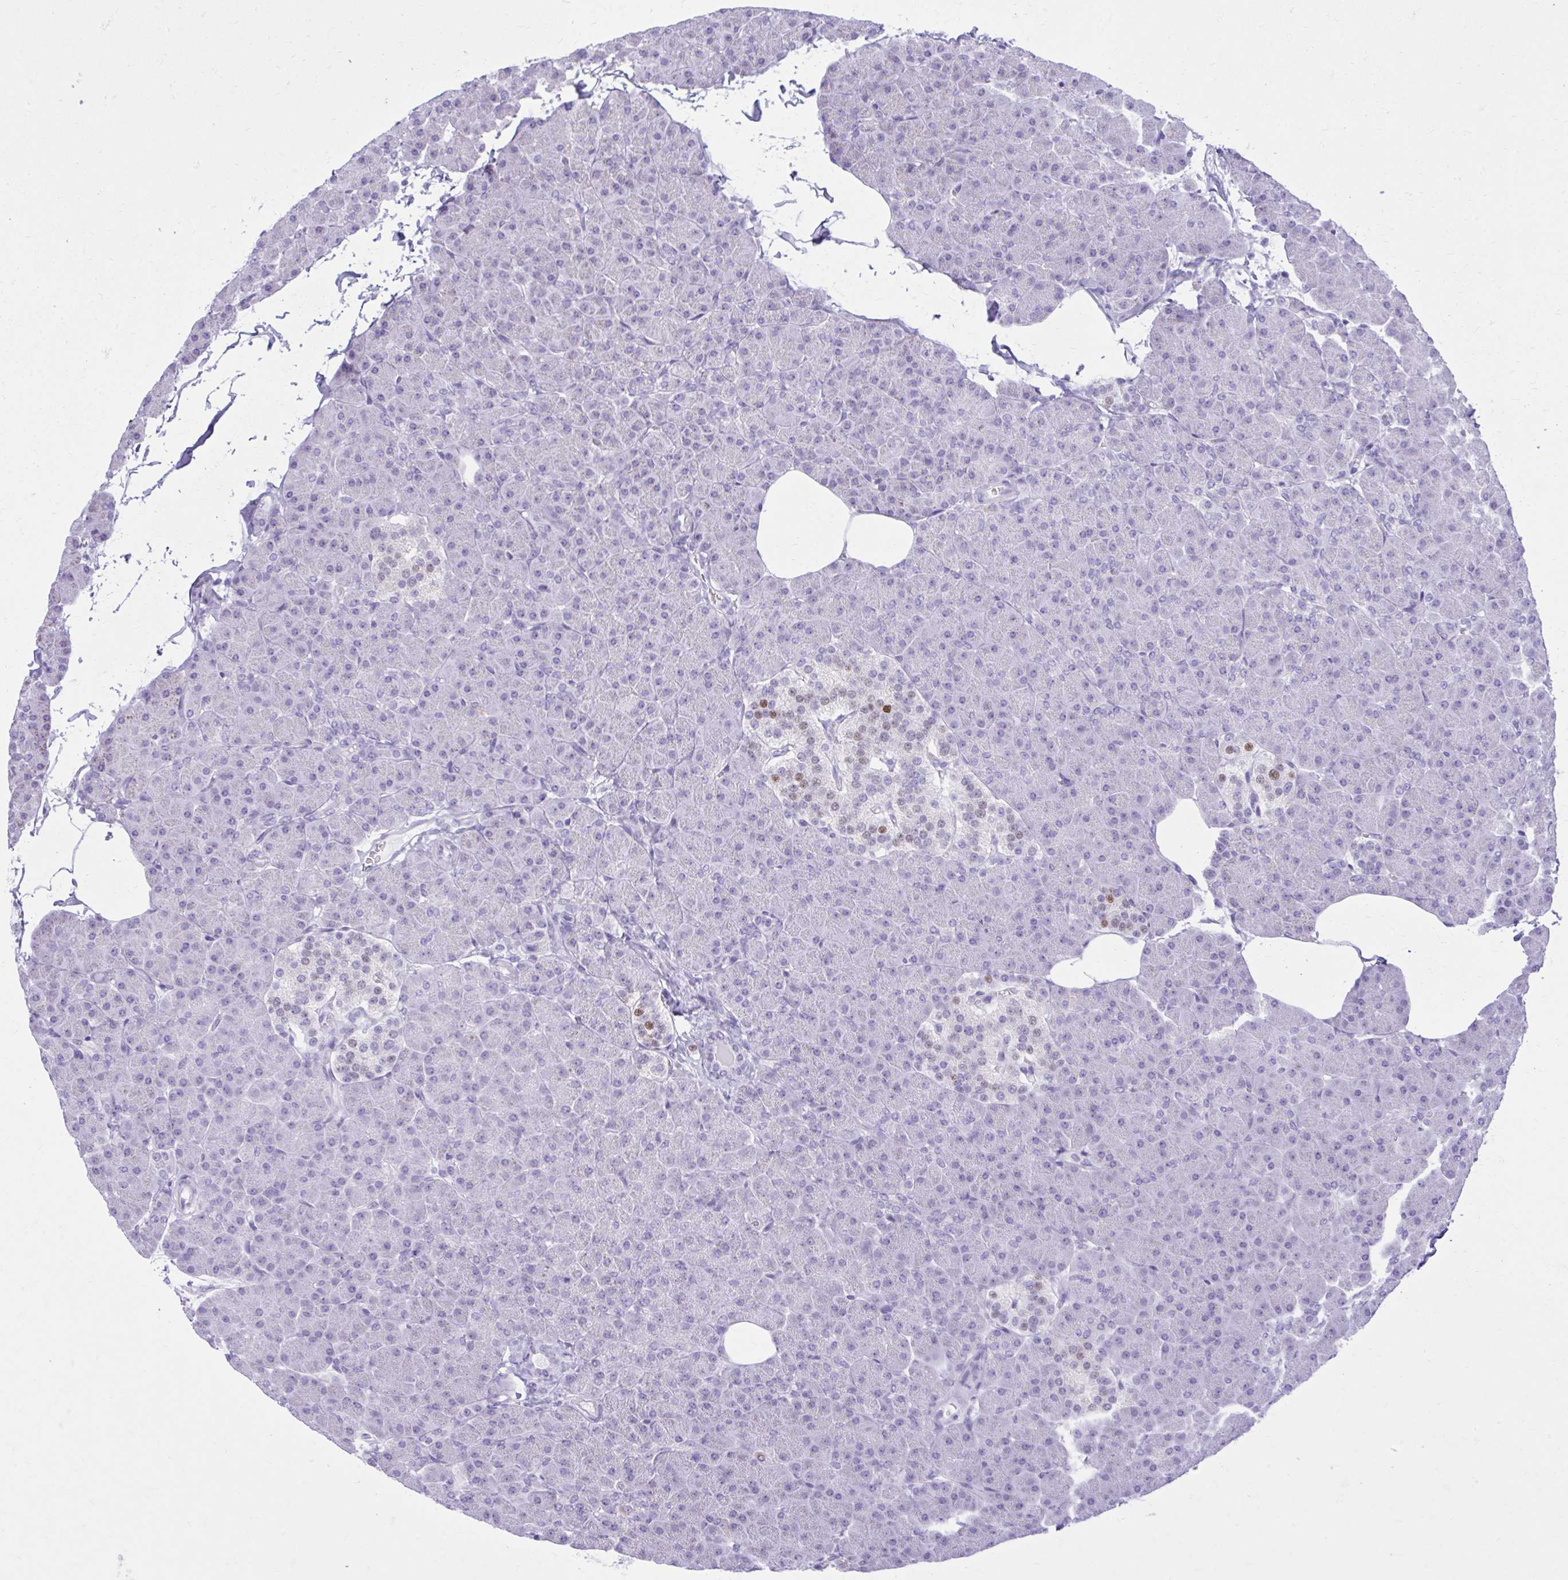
{"staining": {"intensity": "negative", "quantity": "none", "location": "none"}, "tissue": "pancreas", "cell_type": "Exocrine glandular cells", "image_type": "normal", "snomed": [{"axis": "morphology", "description": "Normal tissue, NOS"}, {"axis": "topography", "description": "Pancreas"}], "caption": "Benign pancreas was stained to show a protein in brown. There is no significant staining in exocrine glandular cells.", "gene": "RALYL", "patient": {"sex": "male", "age": 35}}